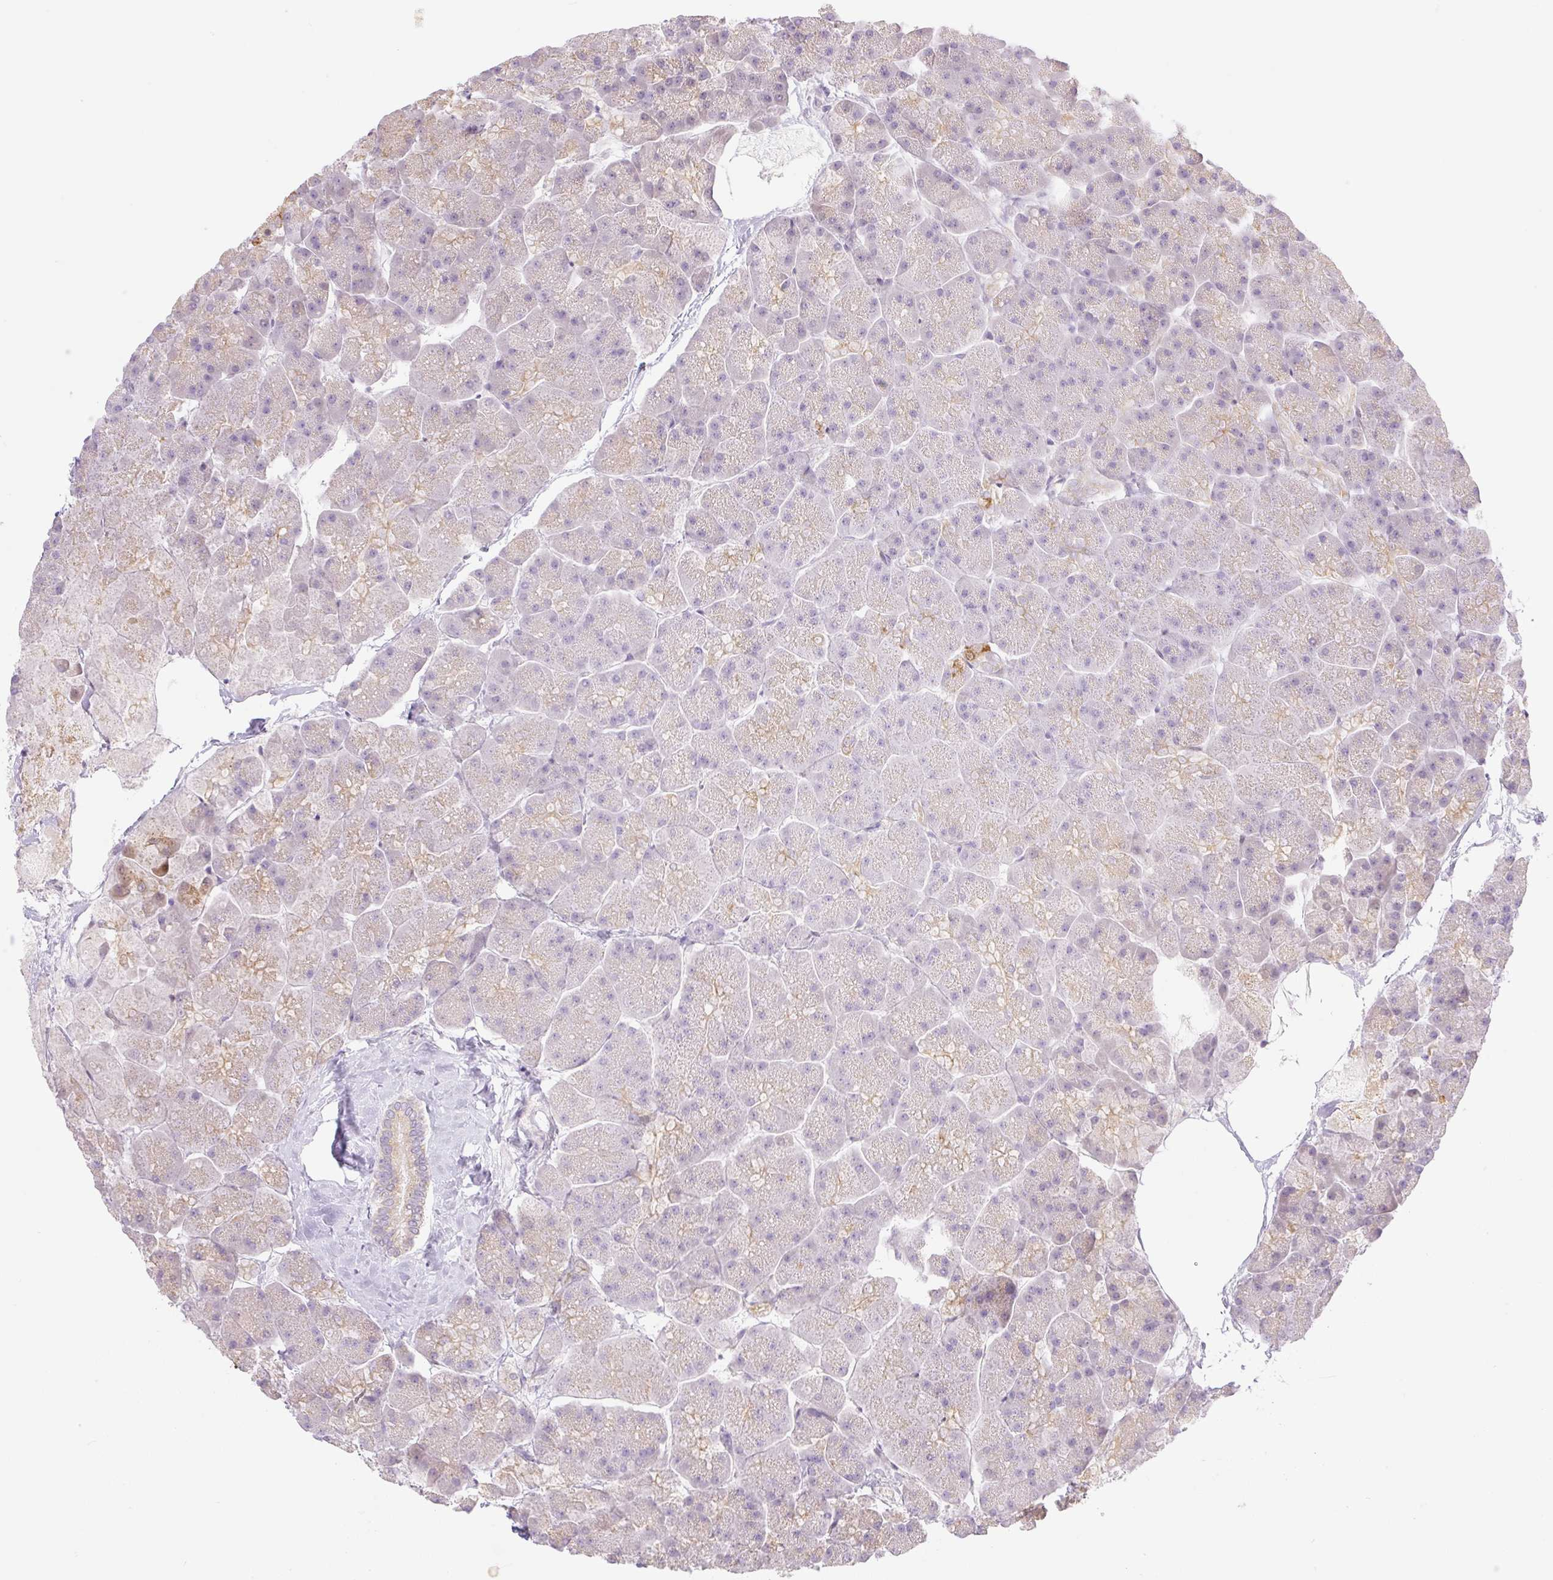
{"staining": {"intensity": "moderate", "quantity": "<25%", "location": "cytoplasmic/membranous"}, "tissue": "pancreas", "cell_type": "Exocrine glandular cells", "image_type": "normal", "snomed": [{"axis": "morphology", "description": "Normal tissue, NOS"}, {"axis": "topography", "description": "Pancreas"}, {"axis": "topography", "description": "Peripheral nerve tissue"}], "caption": "Immunohistochemical staining of normal pancreas demonstrates <25% levels of moderate cytoplasmic/membranous protein staining in approximately <25% of exocrine glandular cells.", "gene": "MIA2", "patient": {"sex": "male", "age": 54}}